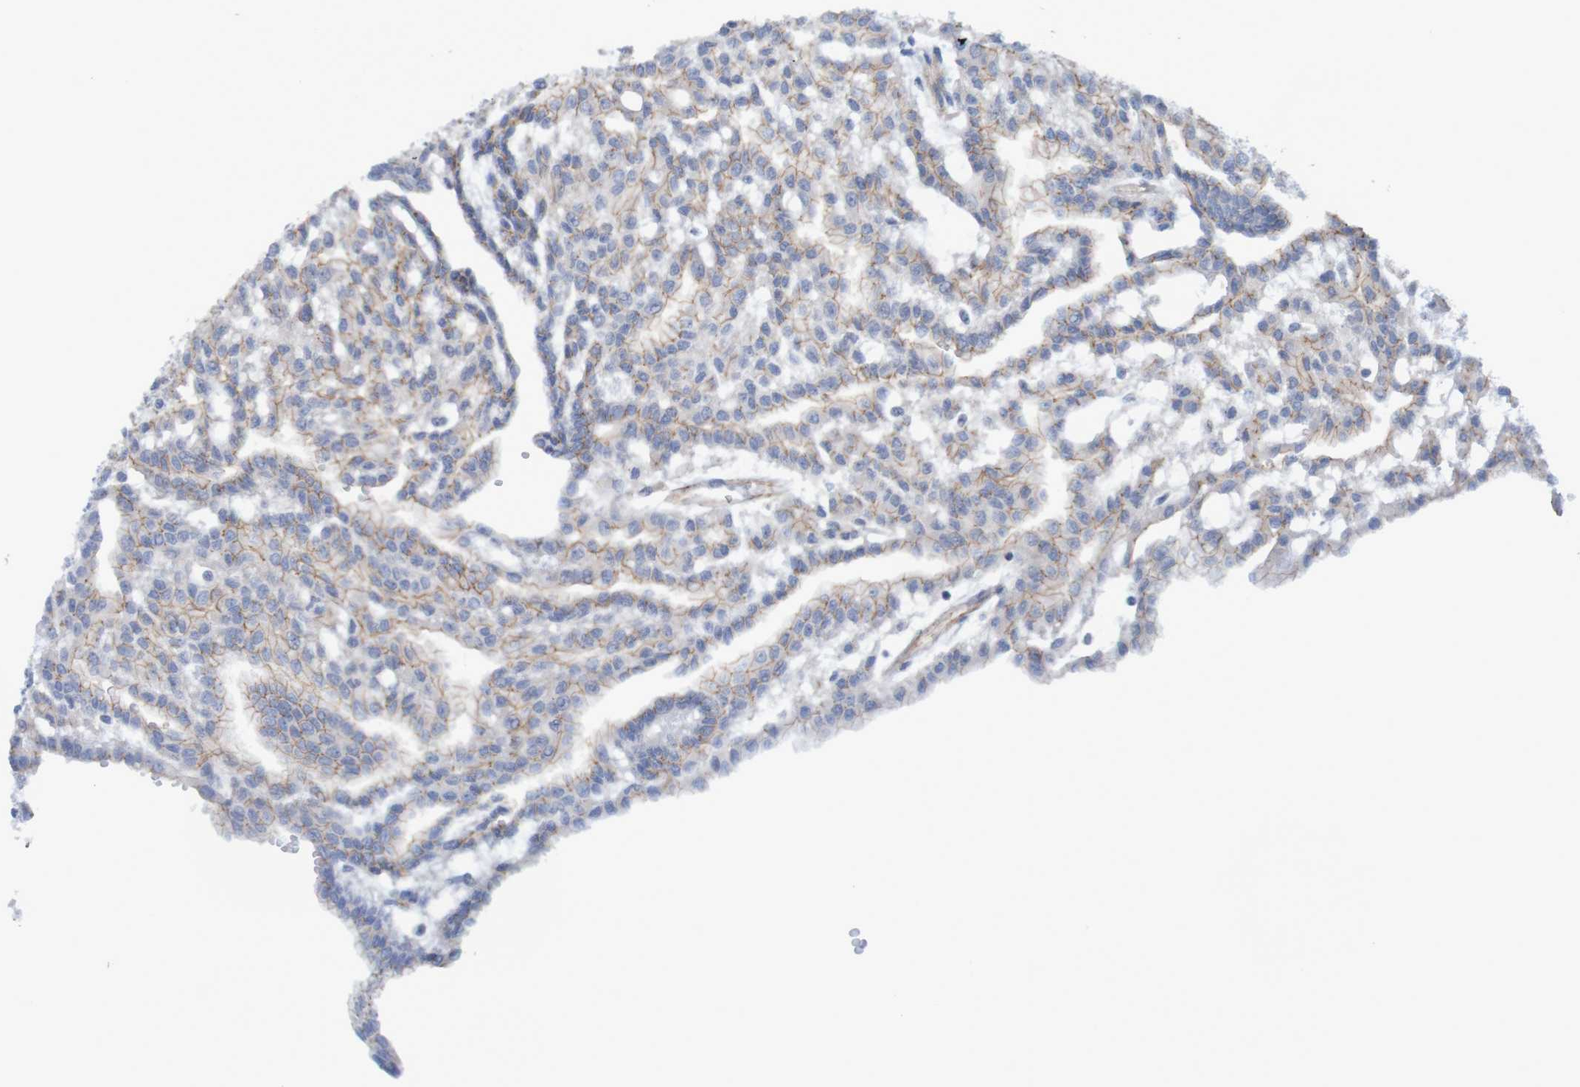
{"staining": {"intensity": "weak", "quantity": "25%-75%", "location": "cytoplasmic/membranous"}, "tissue": "renal cancer", "cell_type": "Tumor cells", "image_type": "cancer", "snomed": [{"axis": "morphology", "description": "Adenocarcinoma, NOS"}, {"axis": "topography", "description": "Kidney"}], "caption": "An image of renal adenocarcinoma stained for a protein shows weak cytoplasmic/membranous brown staining in tumor cells.", "gene": "NECTIN2", "patient": {"sex": "male", "age": 63}}